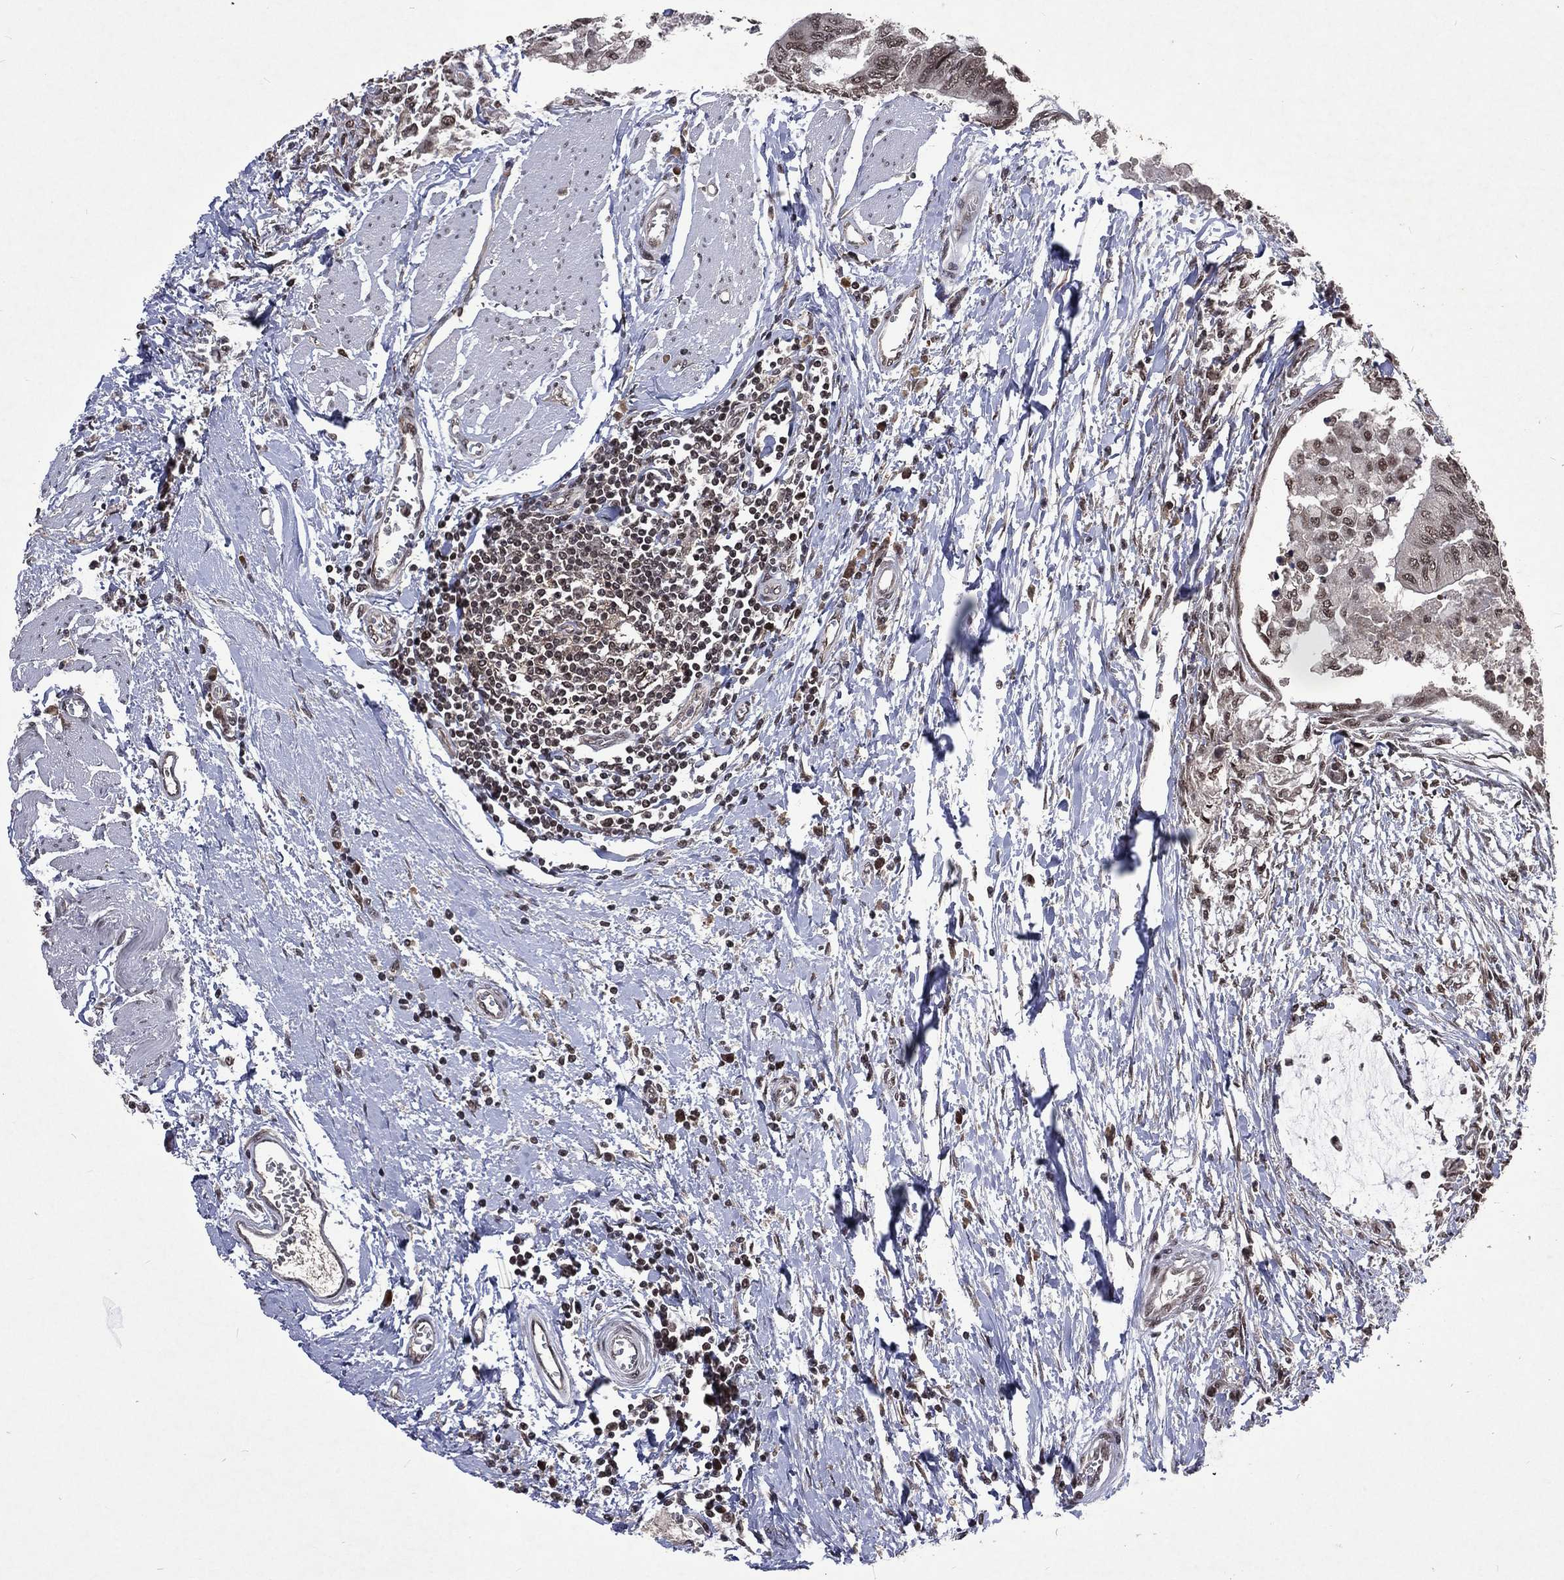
{"staining": {"intensity": "weak", "quantity": "25%-75%", "location": "nuclear"}, "tissue": "colorectal cancer", "cell_type": "Tumor cells", "image_type": "cancer", "snomed": [{"axis": "morphology", "description": "Normal tissue, NOS"}, {"axis": "morphology", "description": "Adenocarcinoma, NOS"}, {"axis": "topography", "description": "Rectum"}, {"axis": "topography", "description": "Peripheral nerve tissue"}], "caption": "An image of colorectal cancer stained for a protein displays weak nuclear brown staining in tumor cells.", "gene": "DMAP1", "patient": {"sex": "male", "age": 92}}